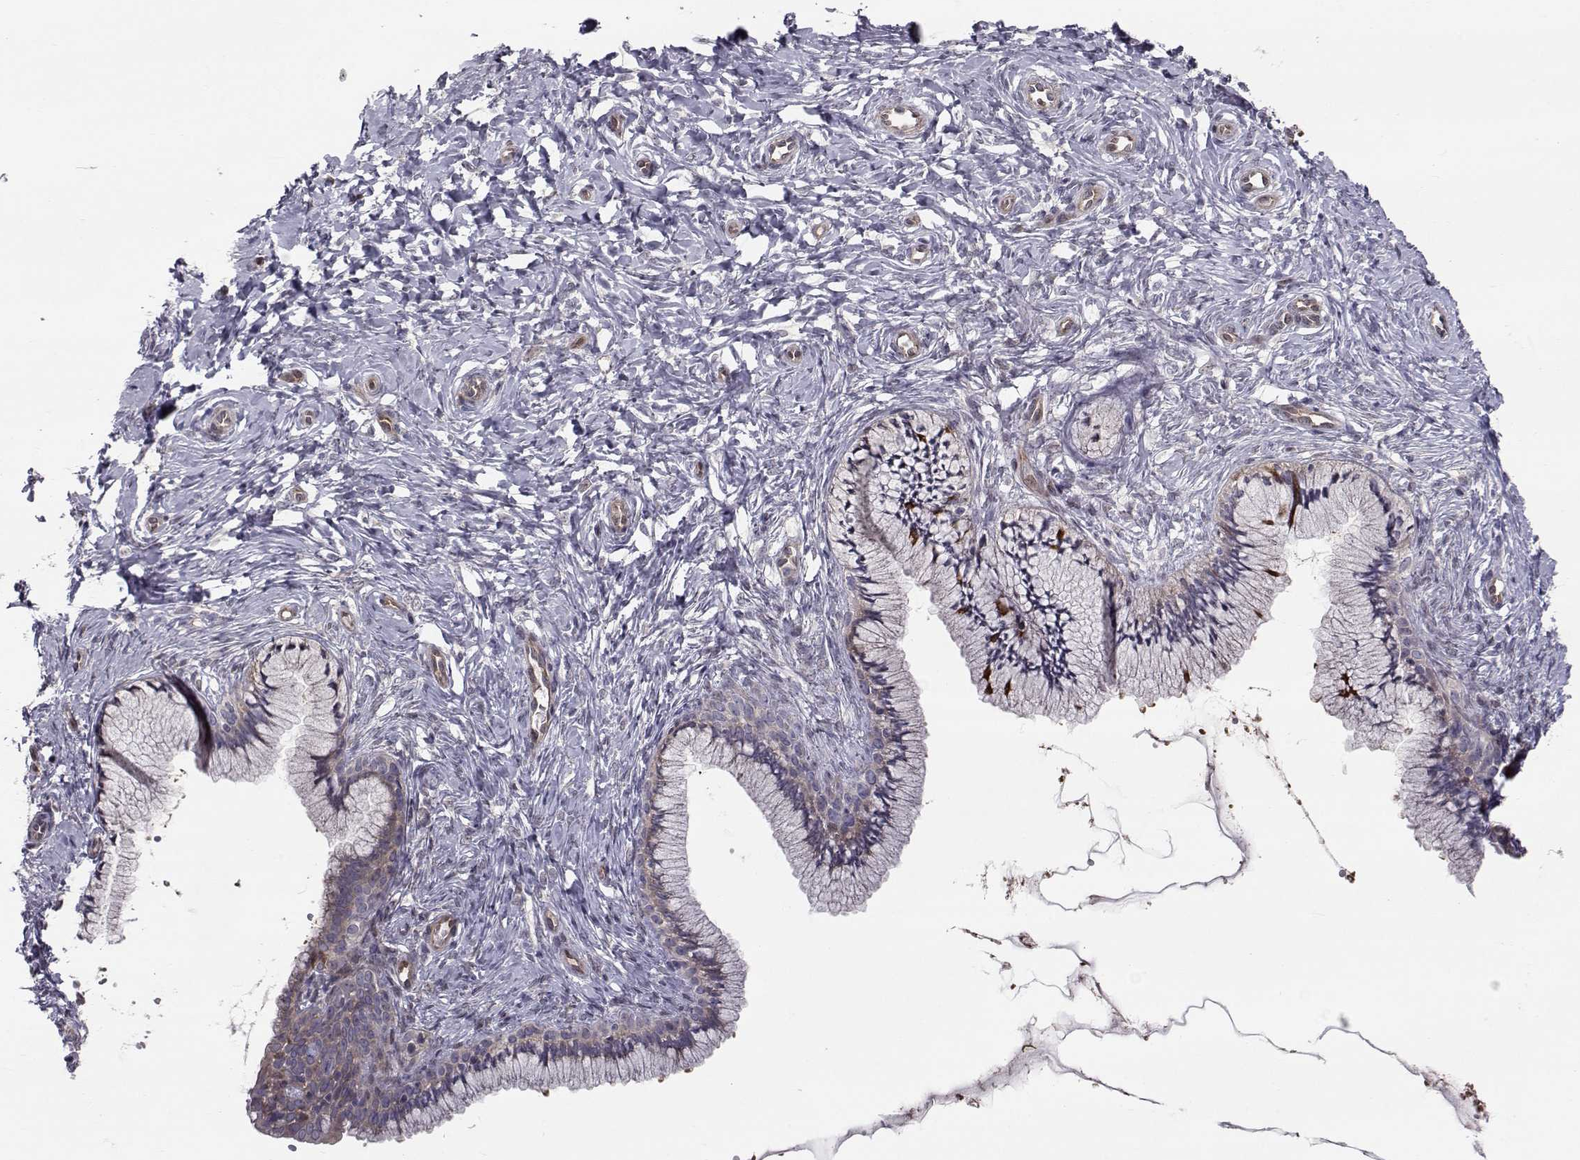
{"staining": {"intensity": "negative", "quantity": "none", "location": "none"}, "tissue": "cervix", "cell_type": "Glandular cells", "image_type": "normal", "snomed": [{"axis": "morphology", "description": "Normal tissue, NOS"}, {"axis": "topography", "description": "Cervix"}], "caption": "Cervix was stained to show a protein in brown. There is no significant expression in glandular cells. (Brightfield microscopy of DAB immunohistochemistry (IHC) at high magnification).", "gene": "HSP90AB1", "patient": {"sex": "female", "age": 37}}